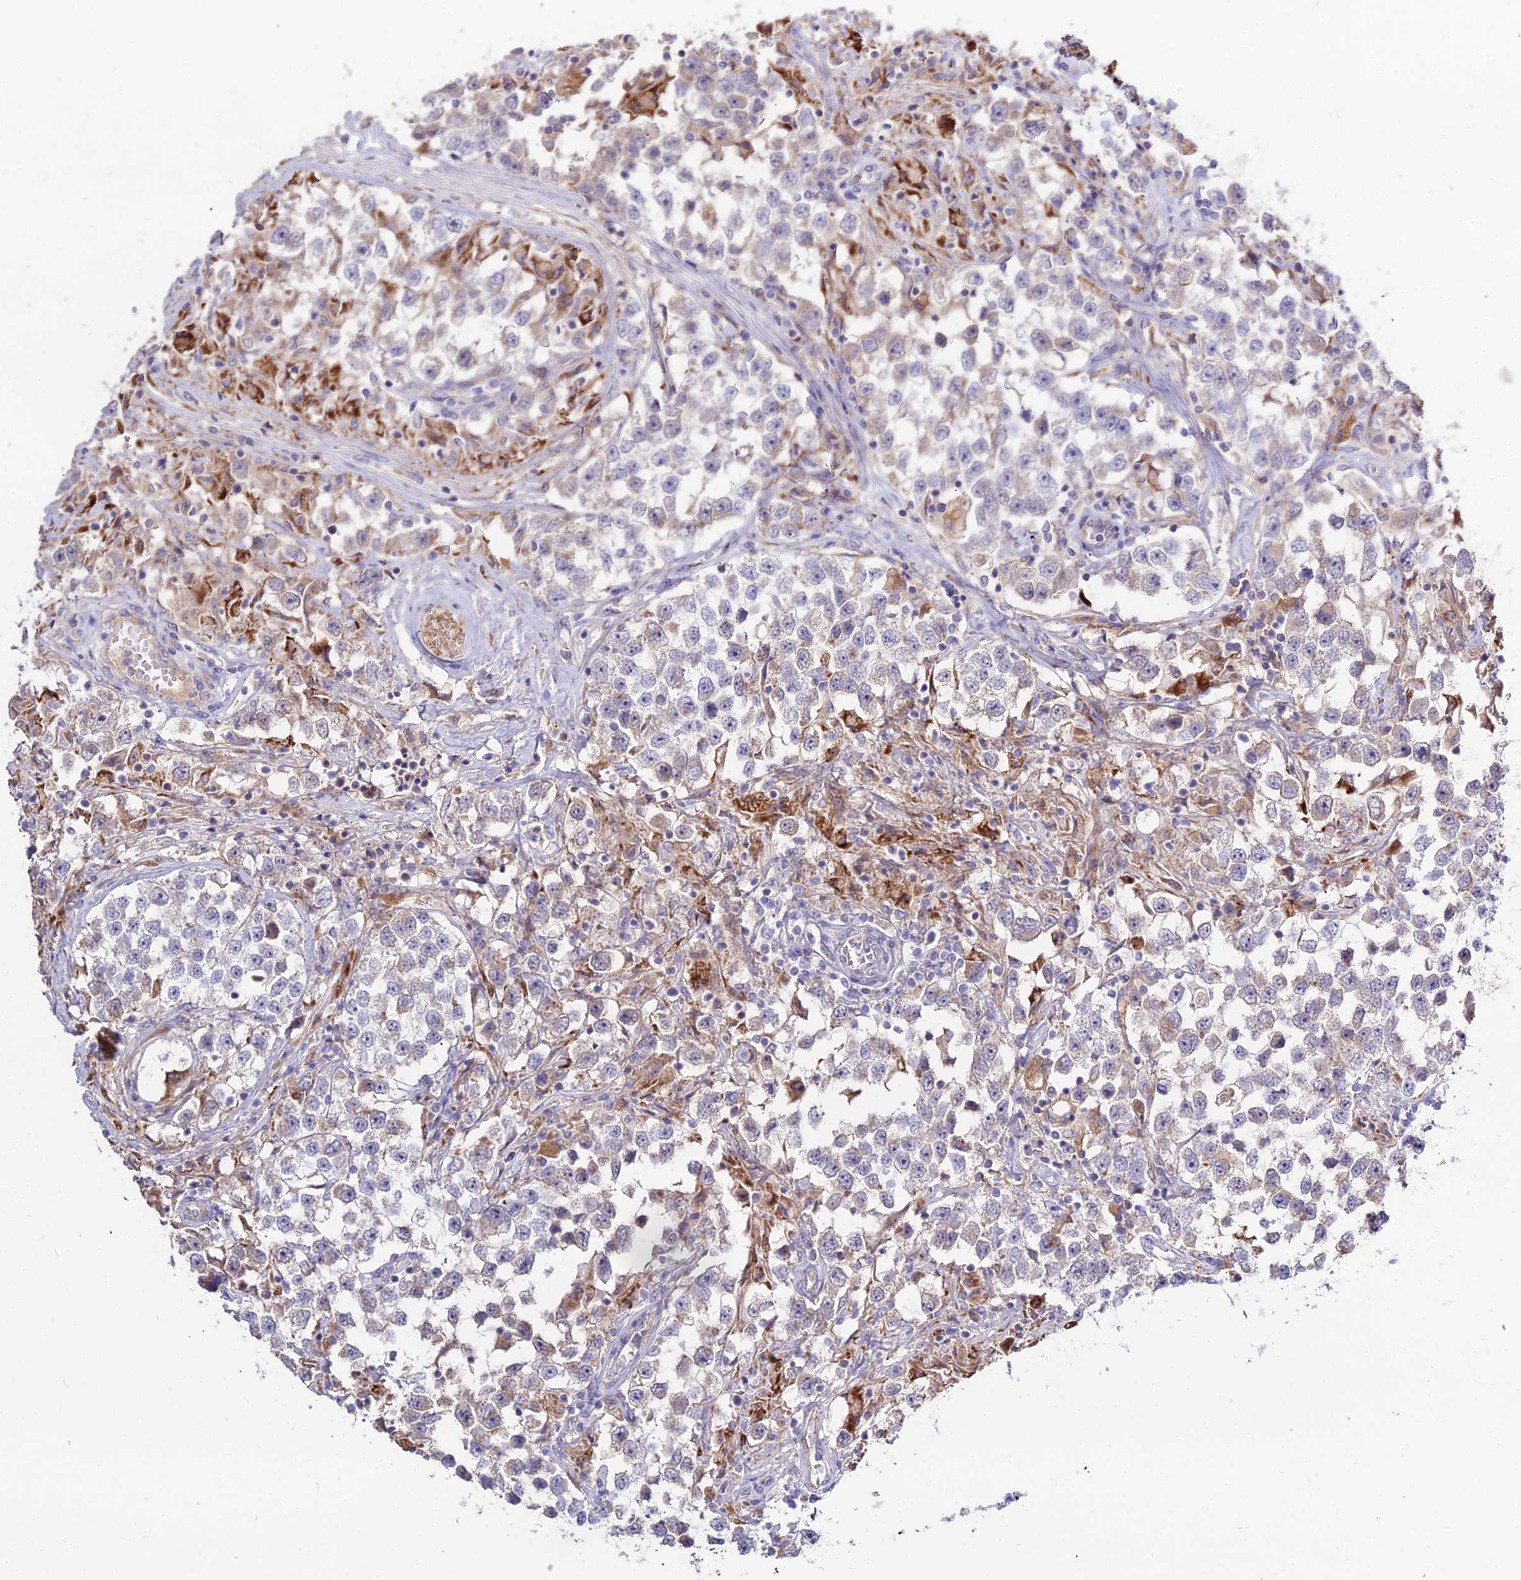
{"staining": {"intensity": "negative", "quantity": "none", "location": "none"}, "tissue": "testis cancer", "cell_type": "Tumor cells", "image_type": "cancer", "snomed": [{"axis": "morphology", "description": "Seminoma, NOS"}, {"axis": "topography", "description": "Testis"}], "caption": "Protein analysis of seminoma (testis) demonstrates no significant staining in tumor cells. (DAB IHC with hematoxylin counter stain).", "gene": "EID2", "patient": {"sex": "male", "age": 46}}